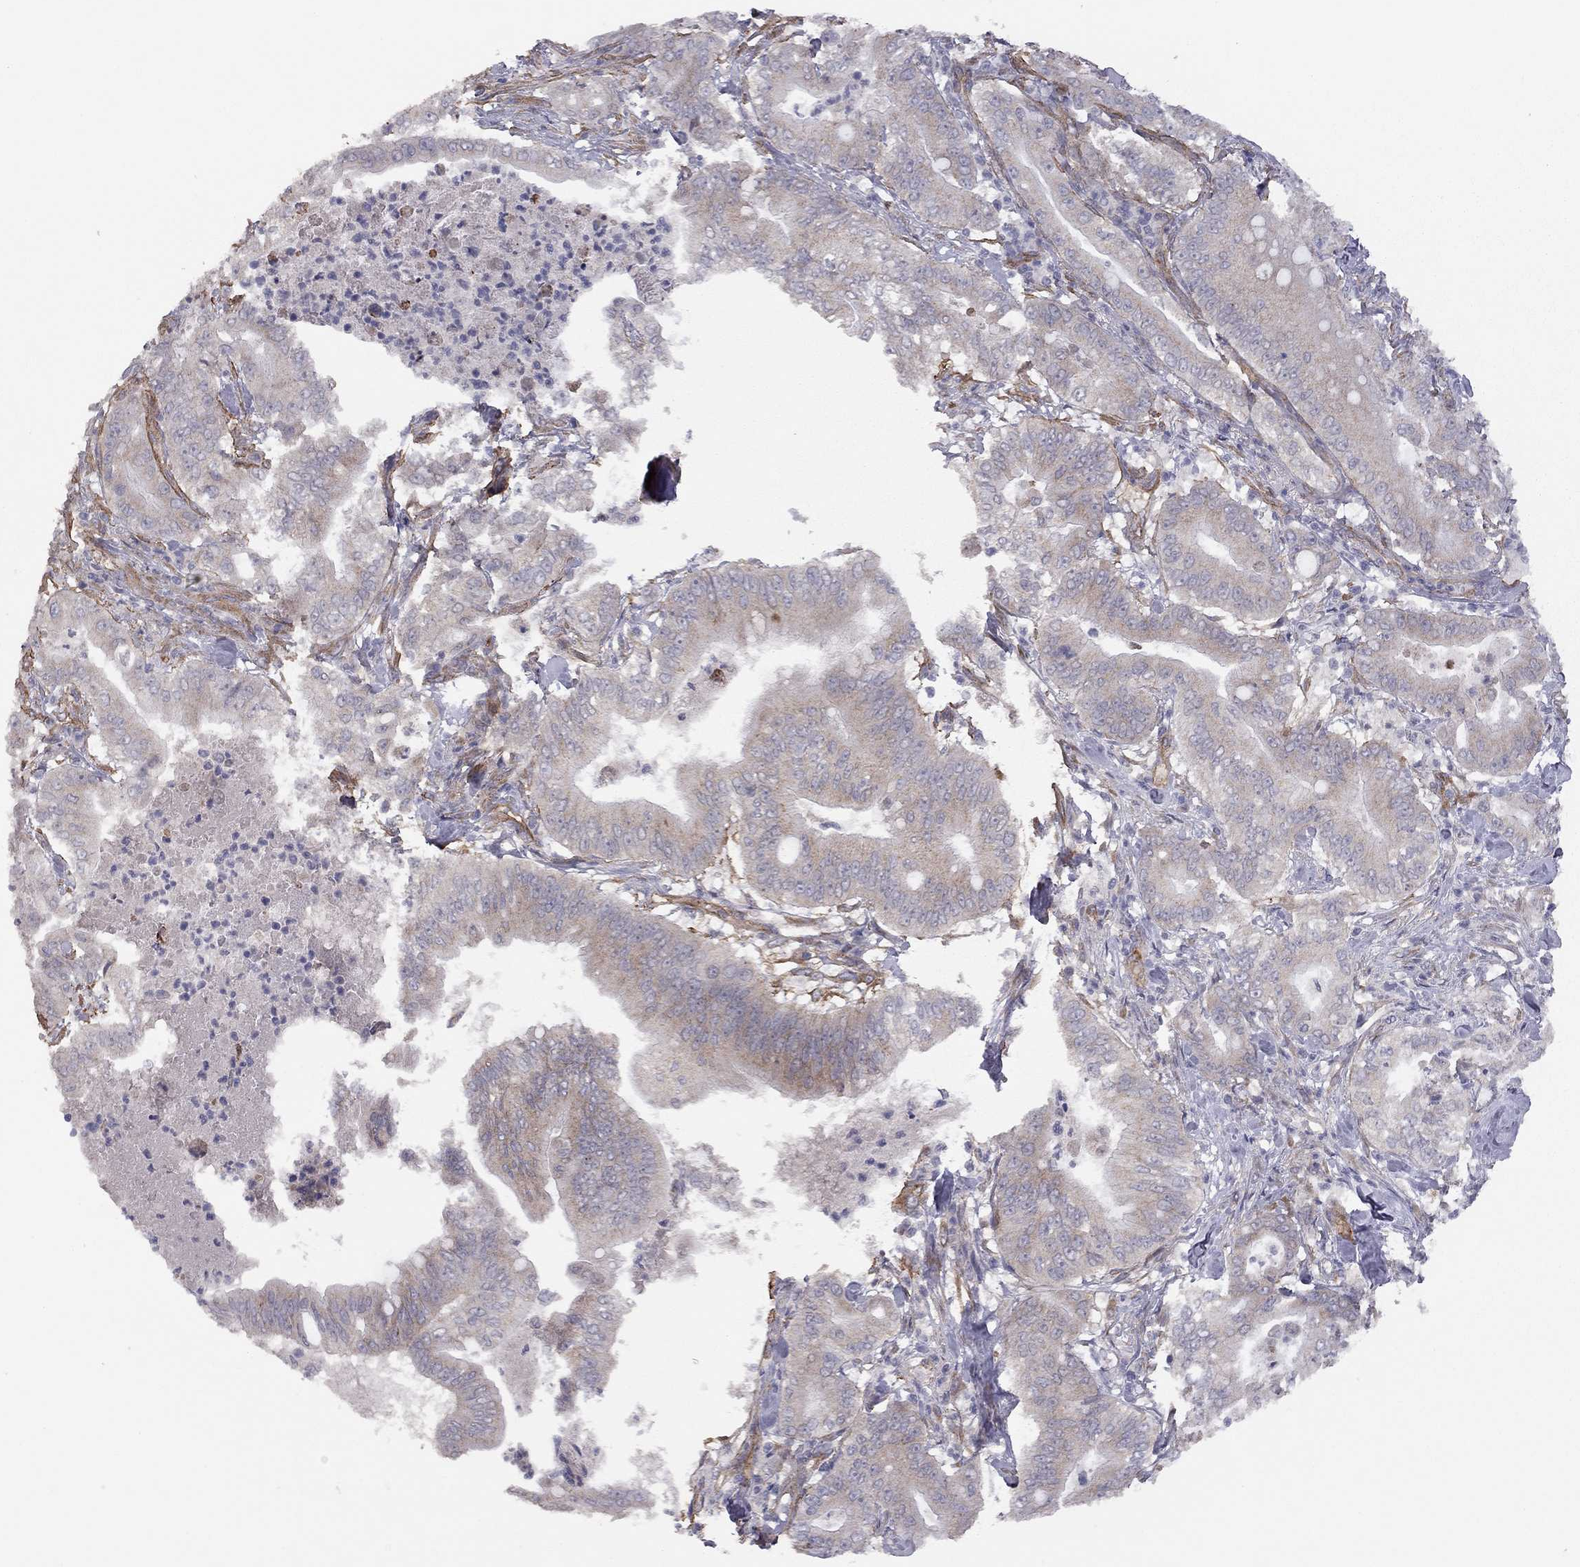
{"staining": {"intensity": "moderate", "quantity": "<25%", "location": "cytoplasmic/membranous"}, "tissue": "pancreatic cancer", "cell_type": "Tumor cells", "image_type": "cancer", "snomed": [{"axis": "morphology", "description": "Adenocarcinoma, NOS"}, {"axis": "topography", "description": "Pancreas"}], "caption": "Immunohistochemical staining of pancreatic cancer (adenocarcinoma) shows low levels of moderate cytoplasmic/membranous protein positivity in approximately <25% of tumor cells.", "gene": "EXOC3L2", "patient": {"sex": "male", "age": 71}}